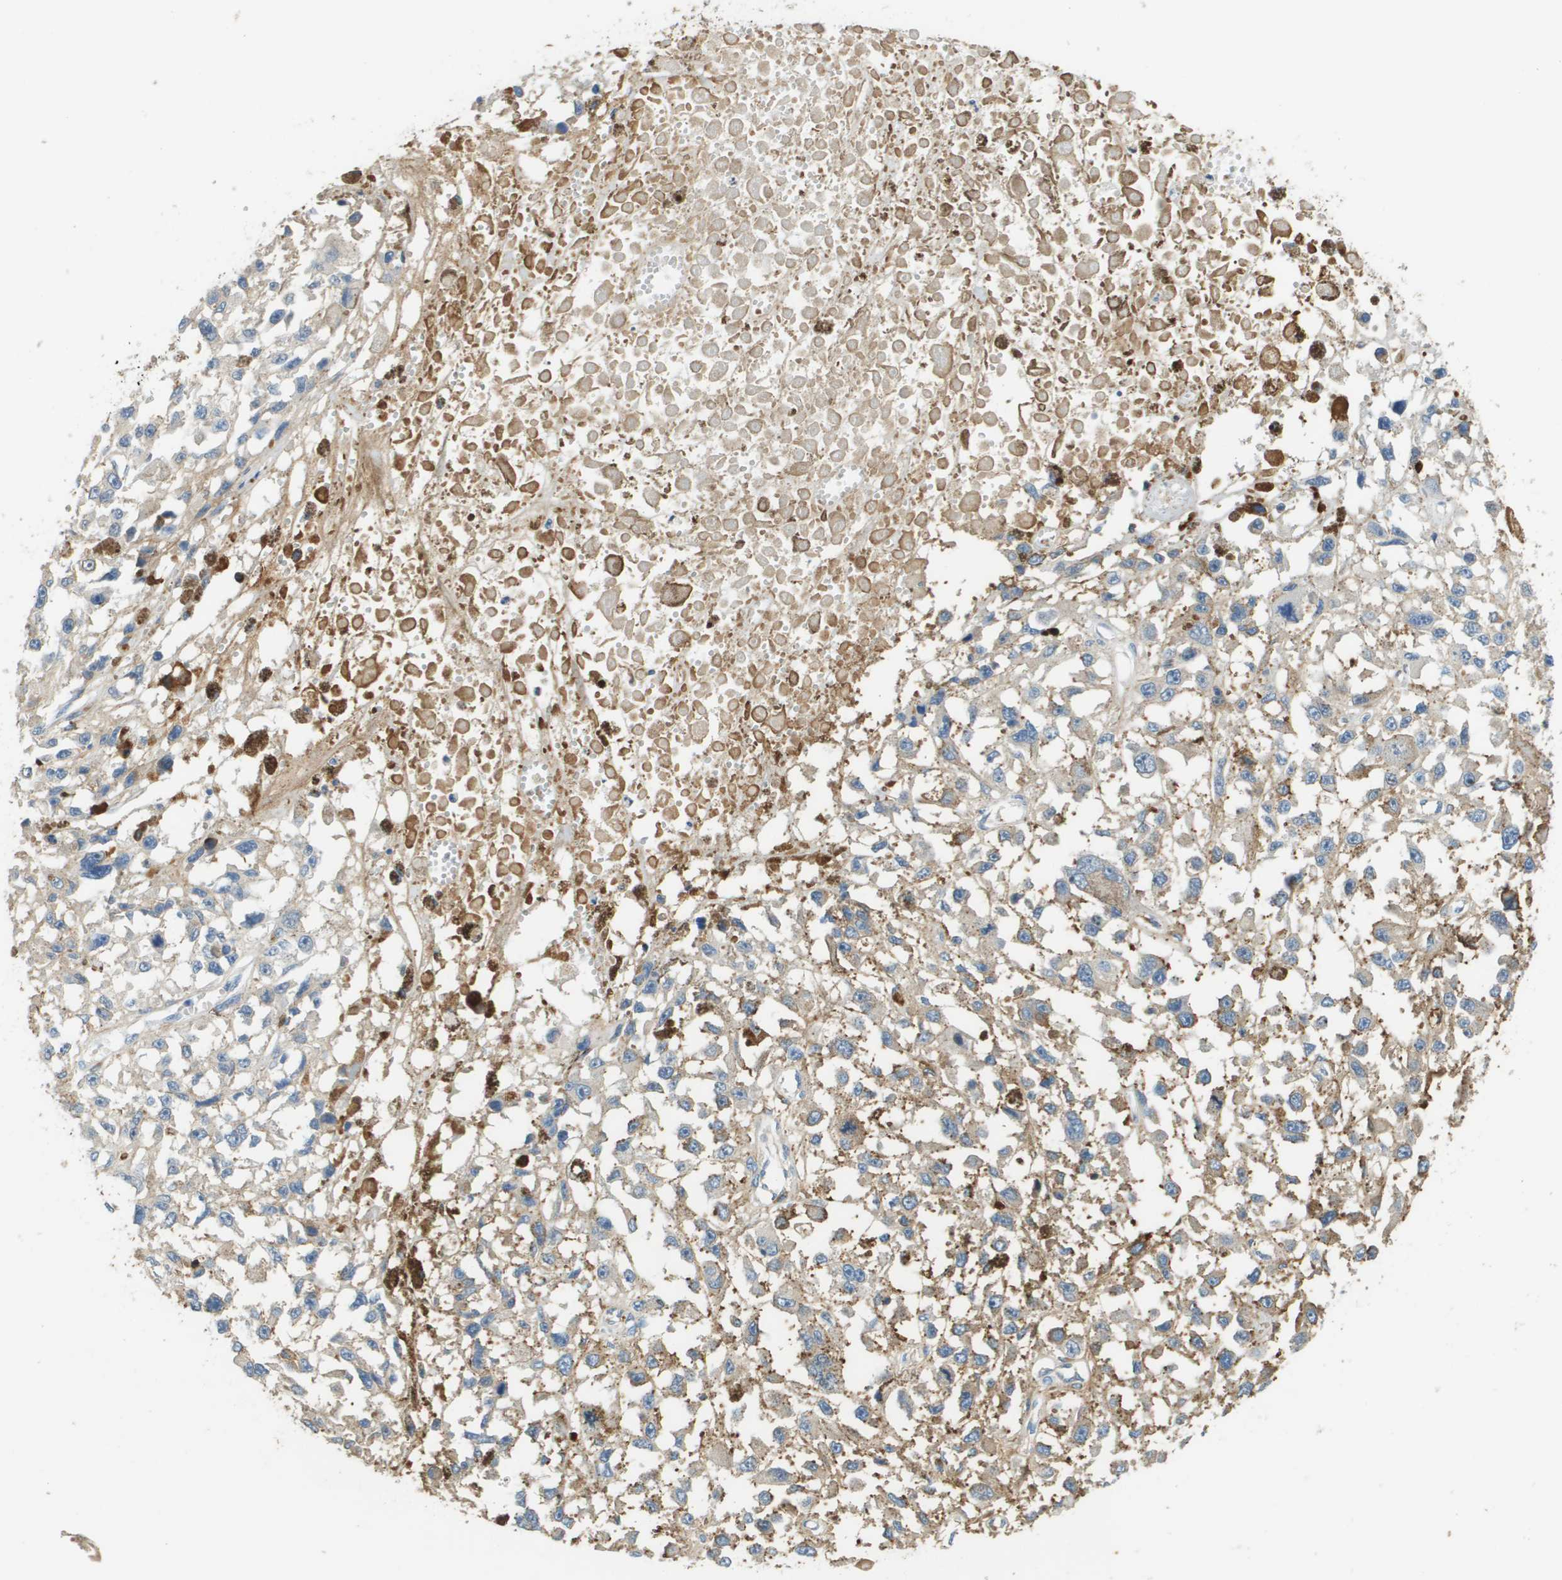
{"staining": {"intensity": "weak", "quantity": "<25%", "location": "cytoplasmic/membranous"}, "tissue": "melanoma", "cell_type": "Tumor cells", "image_type": "cancer", "snomed": [{"axis": "morphology", "description": "Malignant melanoma, Metastatic site"}, {"axis": "topography", "description": "Lymph node"}], "caption": "Photomicrograph shows no significant protein positivity in tumor cells of malignant melanoma (metastatic site). (Brightfield microscopy of DAB (3,3'-diaminobenzidine) immunohistochemistry at high magnification).", "gene": "DCN", "patient": {"sex": "male", "age": 59}}